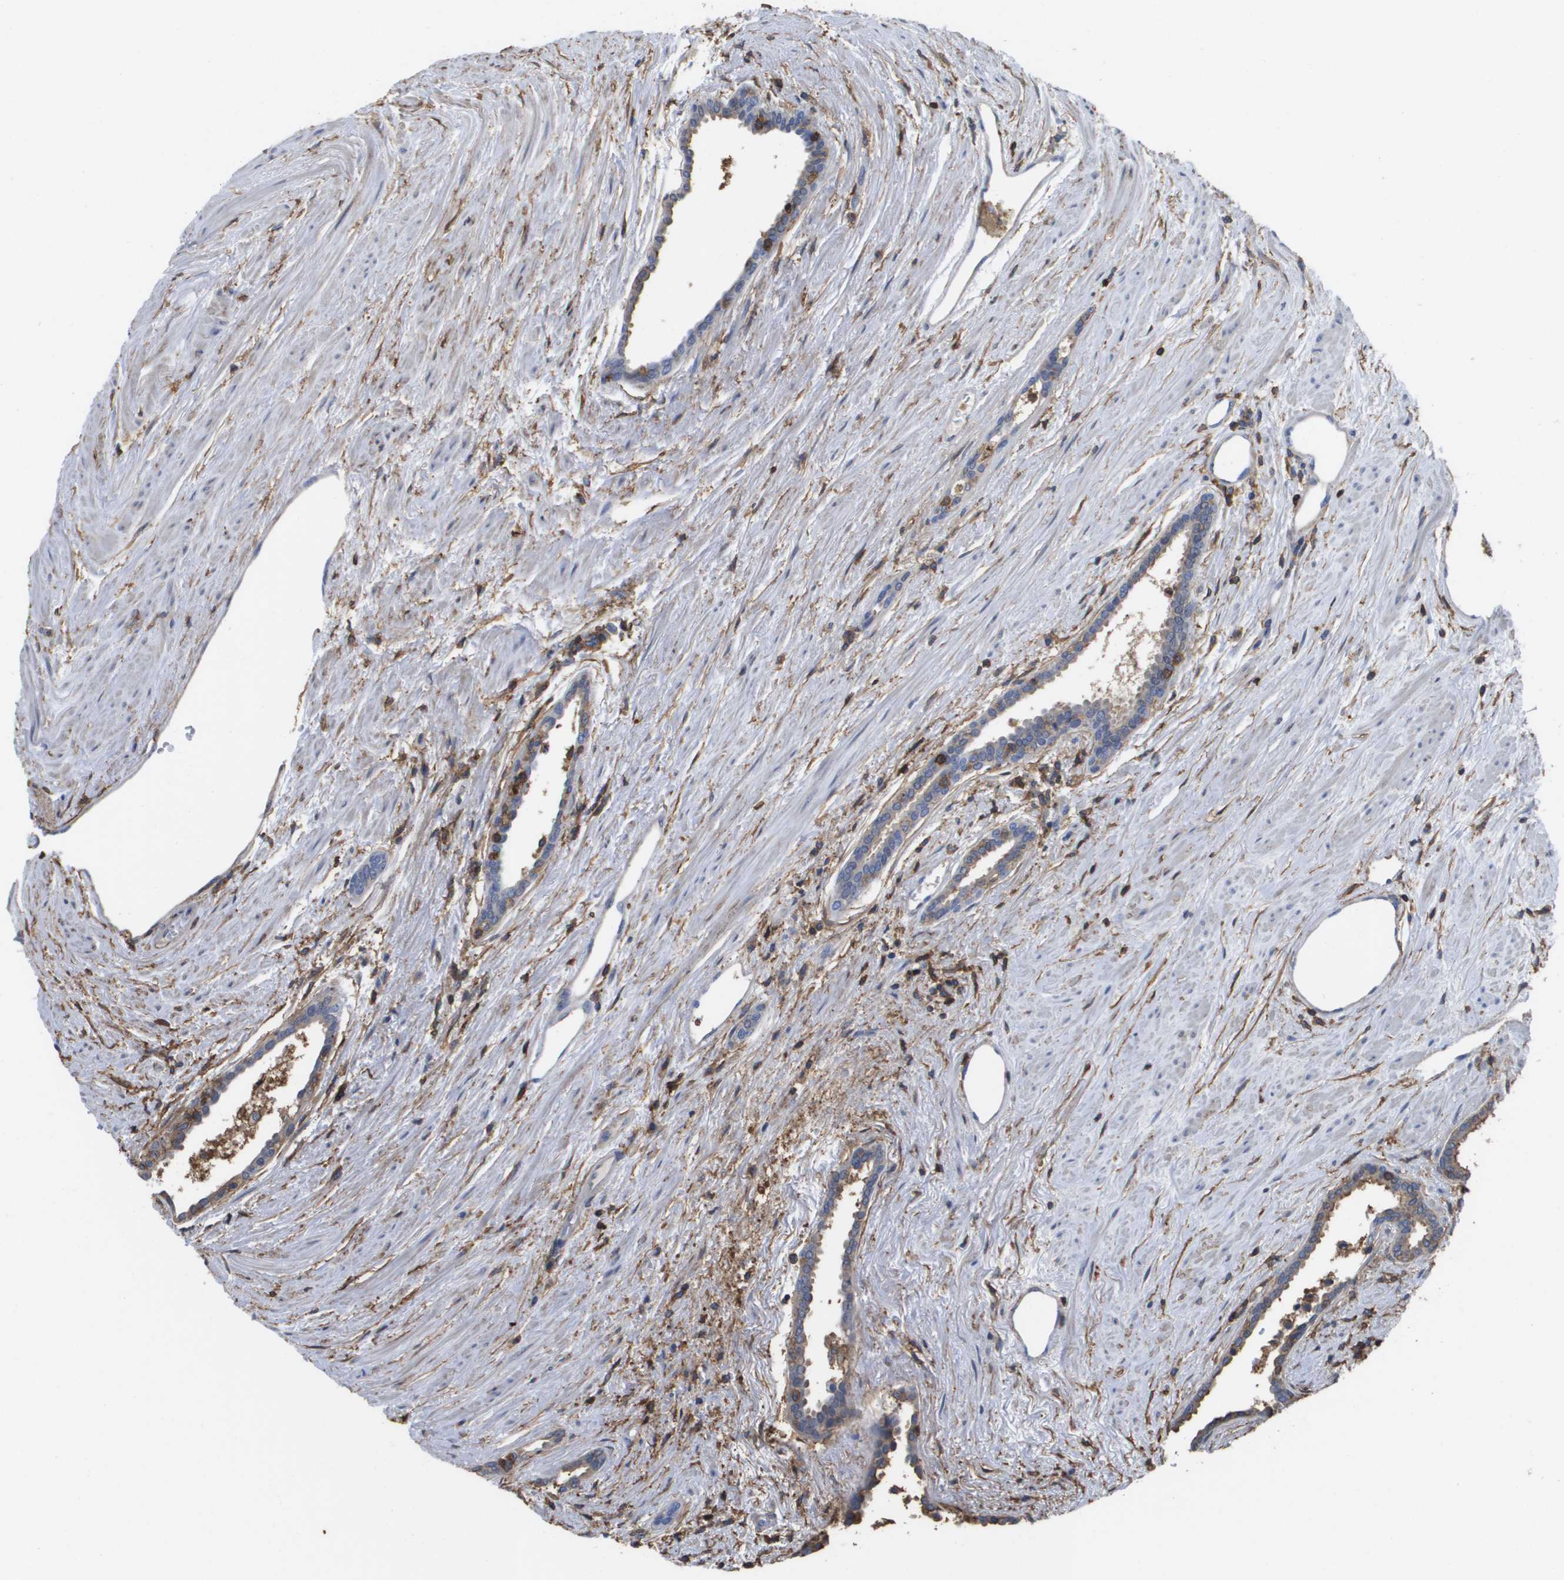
{"staining": {"intensity": "moderate", "quantity": ">75%", "location": "cytoplasmic/membranous"}, "tissue": "prostate cancer", "cell_type": "Tumor cells", "image_type": "cancer", "snomed": [{"axis": "morphology", "description": "Adenocarcinoma, High grade"}, {"axis": "topography", "description": "Prostate"}], "caption": "Immunohistochemistry (IHC) (DAB (3,3'-diaminobenzidine)) staining of human prostate cancer (high-grade adenocarcinoma) shows moderate cytoplasmic/membranous protein expression in approximately >75% of tumor cells.", "gene": "PASK", "patient": {"sex": "male", "age": 71}}